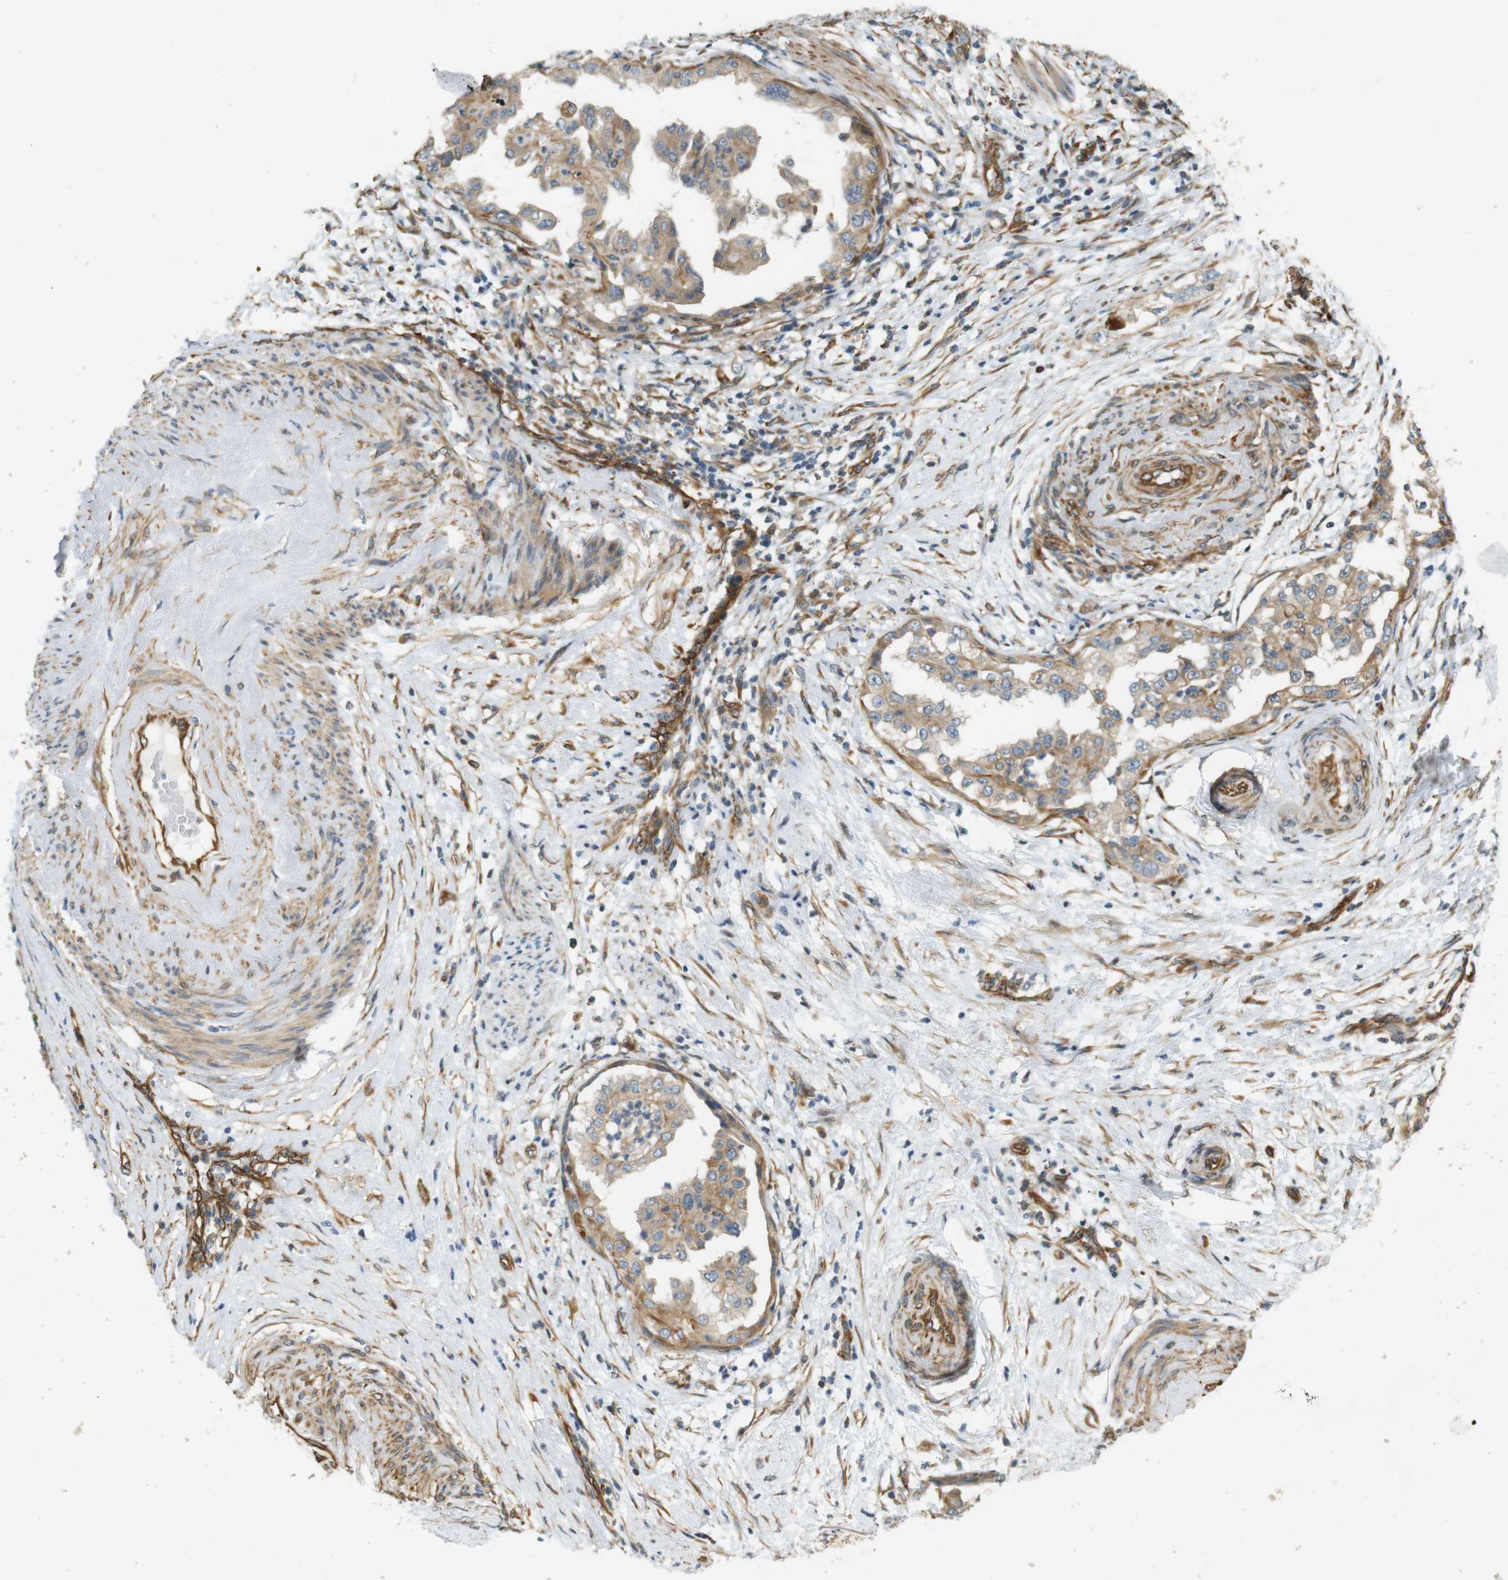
{"staining": {"intensity": "moderate", "quantity": ">75%", "location": "cytoplasmic/membranous"}, "tissue": "endometrial cancer", "cell_type": "Tumor cells", "image_type": "cancer", "snomed": [{"axis": "morphology", "description": "Adenocarcinoma, NOS"}, {"axis": "topography", "description": "Endometrium"}], "caption": "High-magnification brightfield microscopy of adenocarcinoma (endometrial) stained with DAB (brown) and counterstained with hematoxylin (blue). tumor cells exhibit moderate cytoplasmic/membranous expression is appreciated in about>75% of cells.", "gene": "CYTH3", "patient": {"sex": "female", "age": 85}}